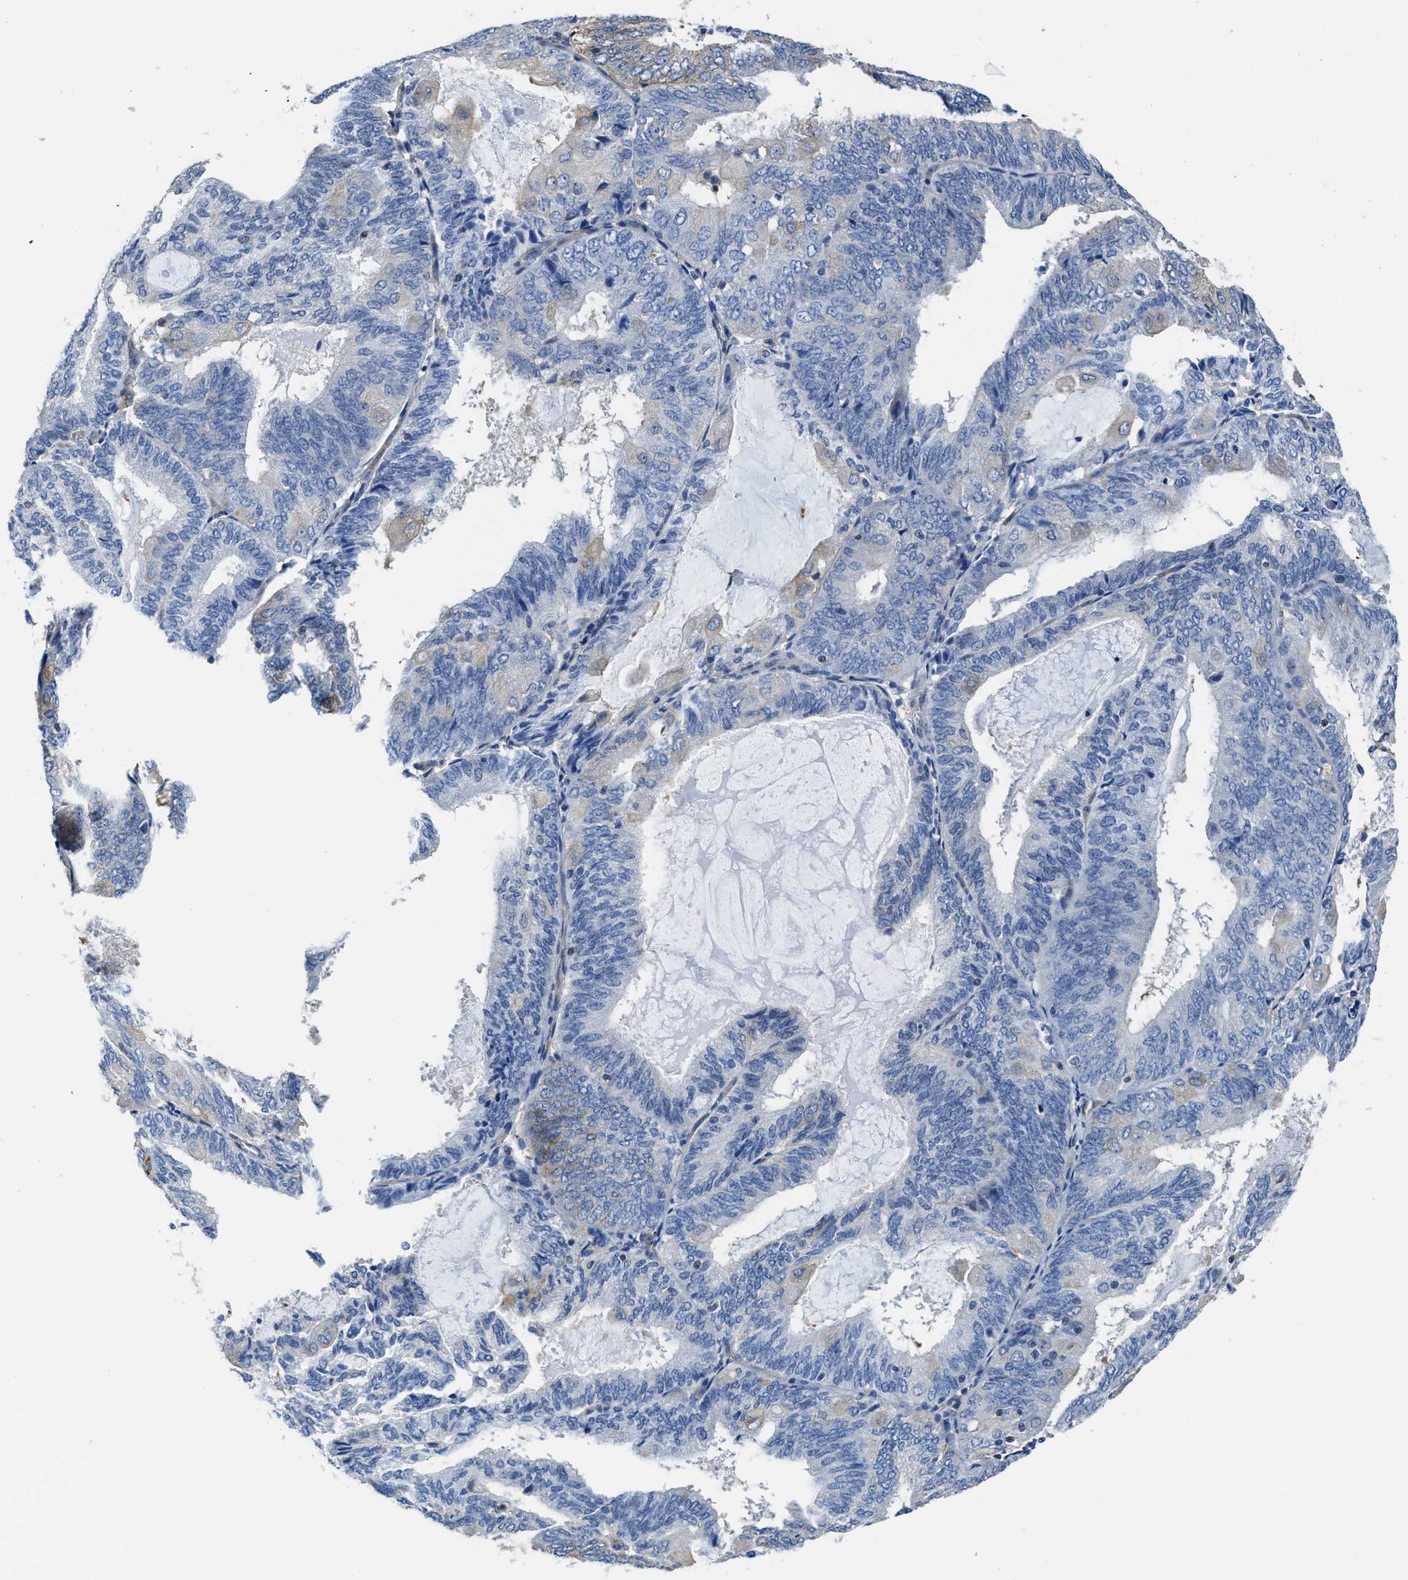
{"staining": {"intensity": "negative", "quantity": "none", "location": "none"}, "tissue": "endometrial cancer", "cell_type": "Tumor cells", "image_type": "cancer", "snomed": [{"axis": "morphology", "description": "Adenocarcinoma, NOS"}, {"axis": "topography", "description": "Endometrium"}], "caption": "Endometrial cancer stained for a protein using IHC reveals no staining tumor cells.", "gene": "TRAF6", "patient": {"sex": "female", "age": 81}}